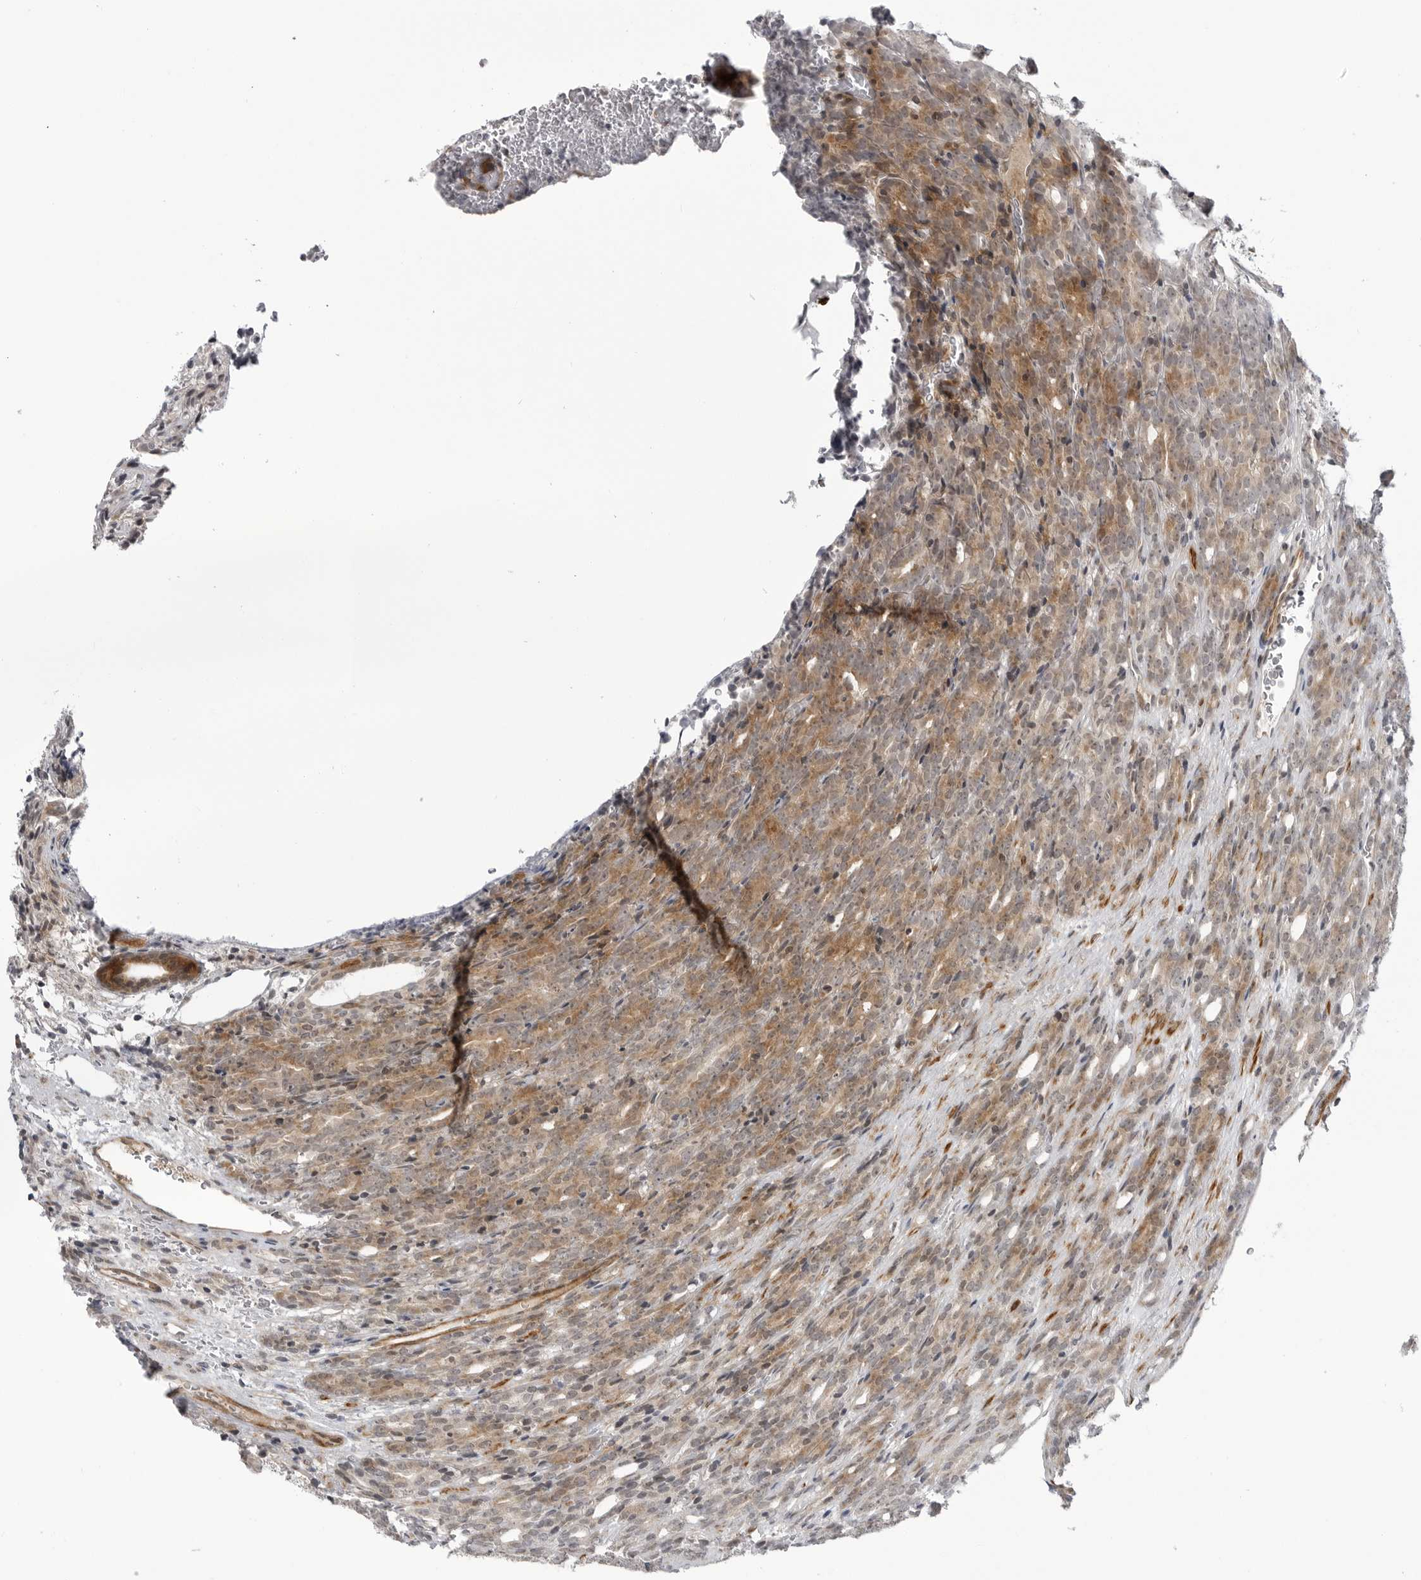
{"staining": {"intensity": "moderate", "quantity": "25%-75%", "location": "cytoplasmic/membranous"}, "tissue": "prostate cancer", "cell_type": "Tumor cells", "image_type": "cancer", "snomed": [{"axis": "morphology", "description": "Adenocarcinoma, High grade"}, {"axis": "topography", "description": "Prostate"}], "caption": "High-power microscopy captured an immunohistochemistry (IHC) photomicrograph of prostate adenocarcinoma (high-grade), revealing moderate cytoplasmic/membranous positivity in approximately 25%-75% of tumor cells.", "gene": "ADAMTS5", "patient": {"sex": "male", "age": 62}}